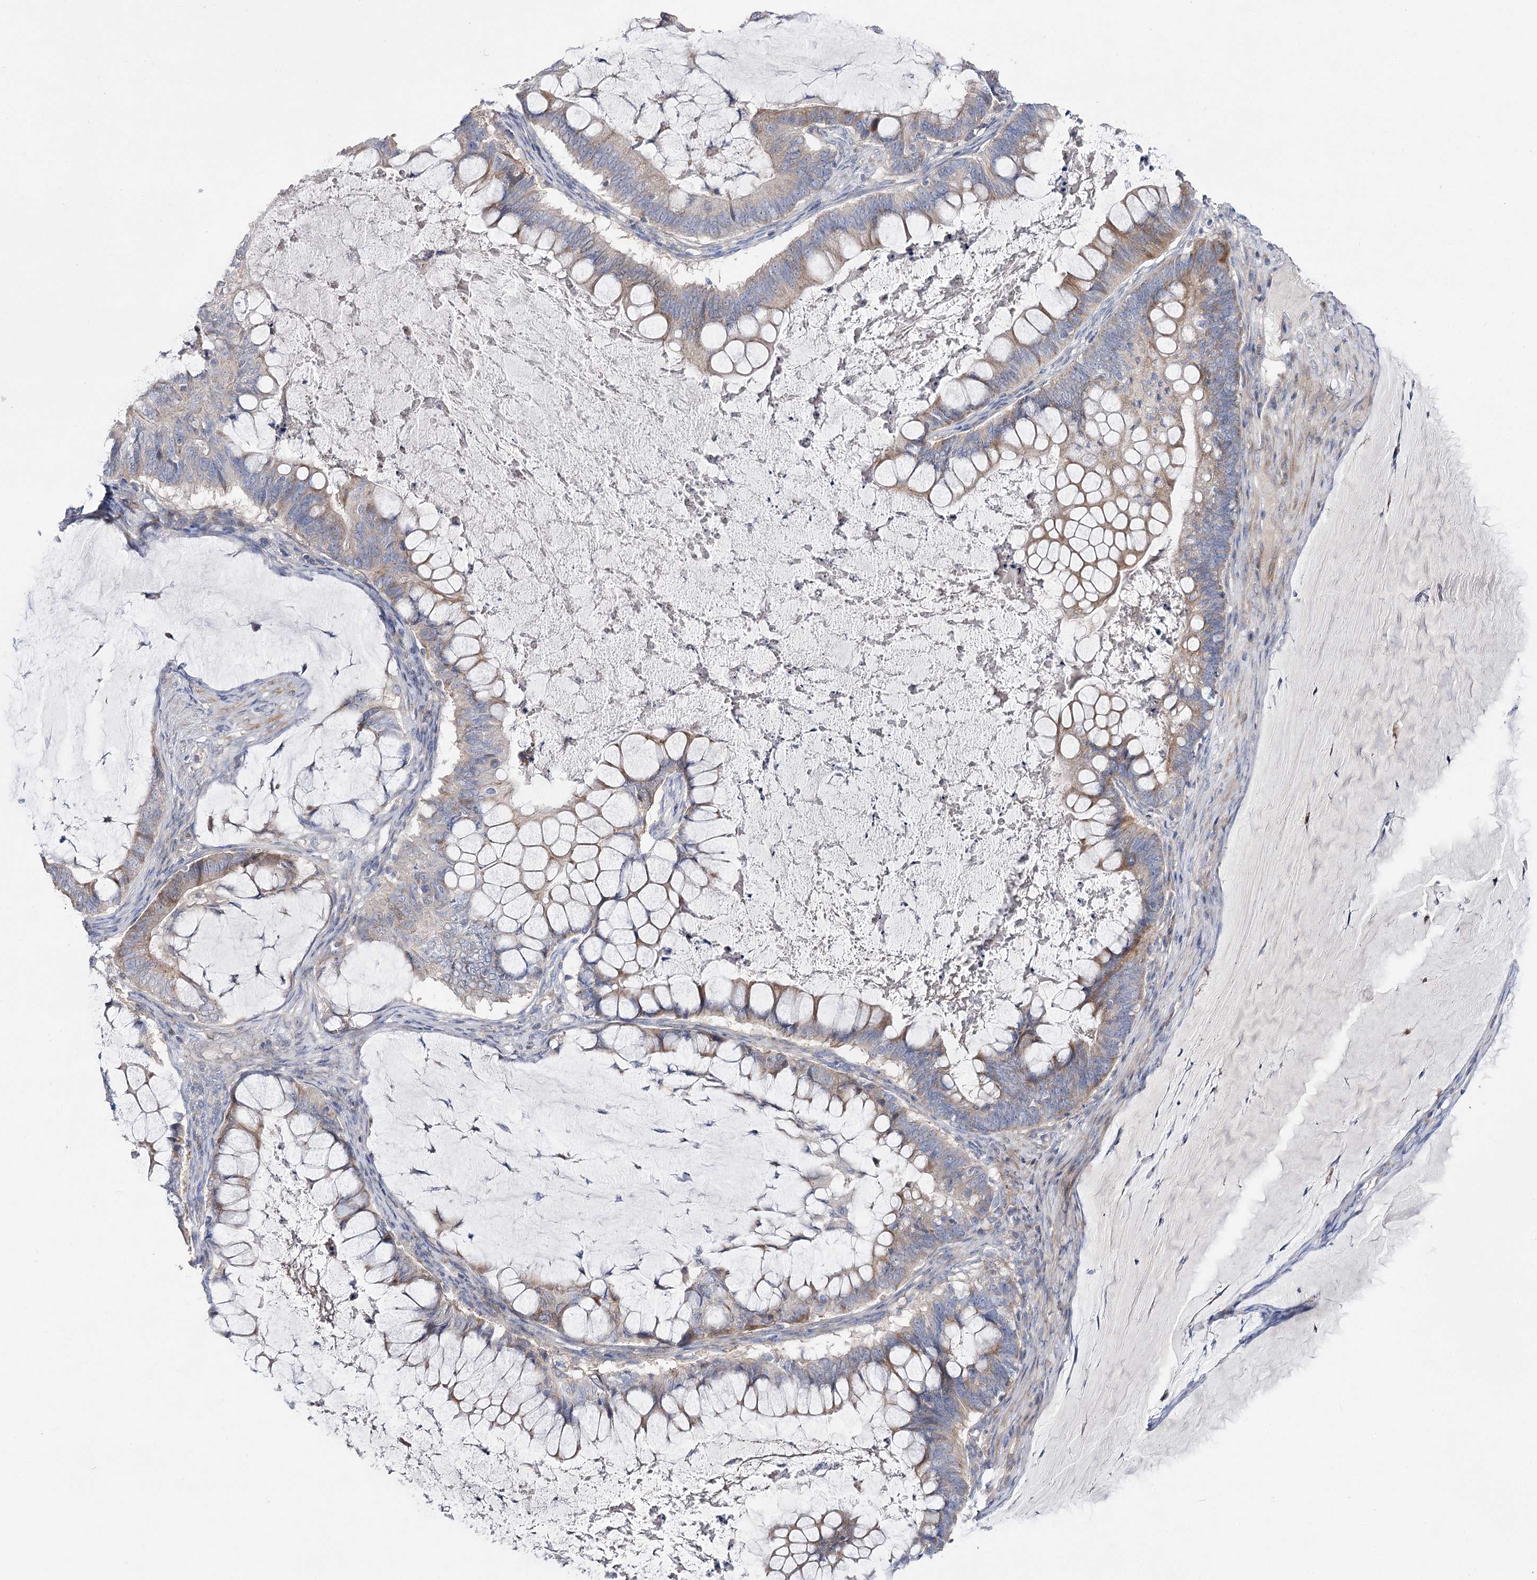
{"staining": {"intensity": "moderate", "quantity": "<25%", "location": "cytoplasmic/membranous"}, "tissue": "ovarian cancer", "cell_type": "Tumor cells", "image_type": "cancer", "snomed": [{"axis": "morphology", "description": "Cystadenocarcinoma, mucinous, NOS"}, {"axis": "topography", "description": "Ovary"}], "caption": "DAB immunohistochemical staining of ovarian mucinous cystadenocarcinoma exhibits moderate cytoplasmic/membranous protein staining in about <25% of tumor cells.", "gene": "NRAP", "patient": {"sex": "female", "age": 61}}